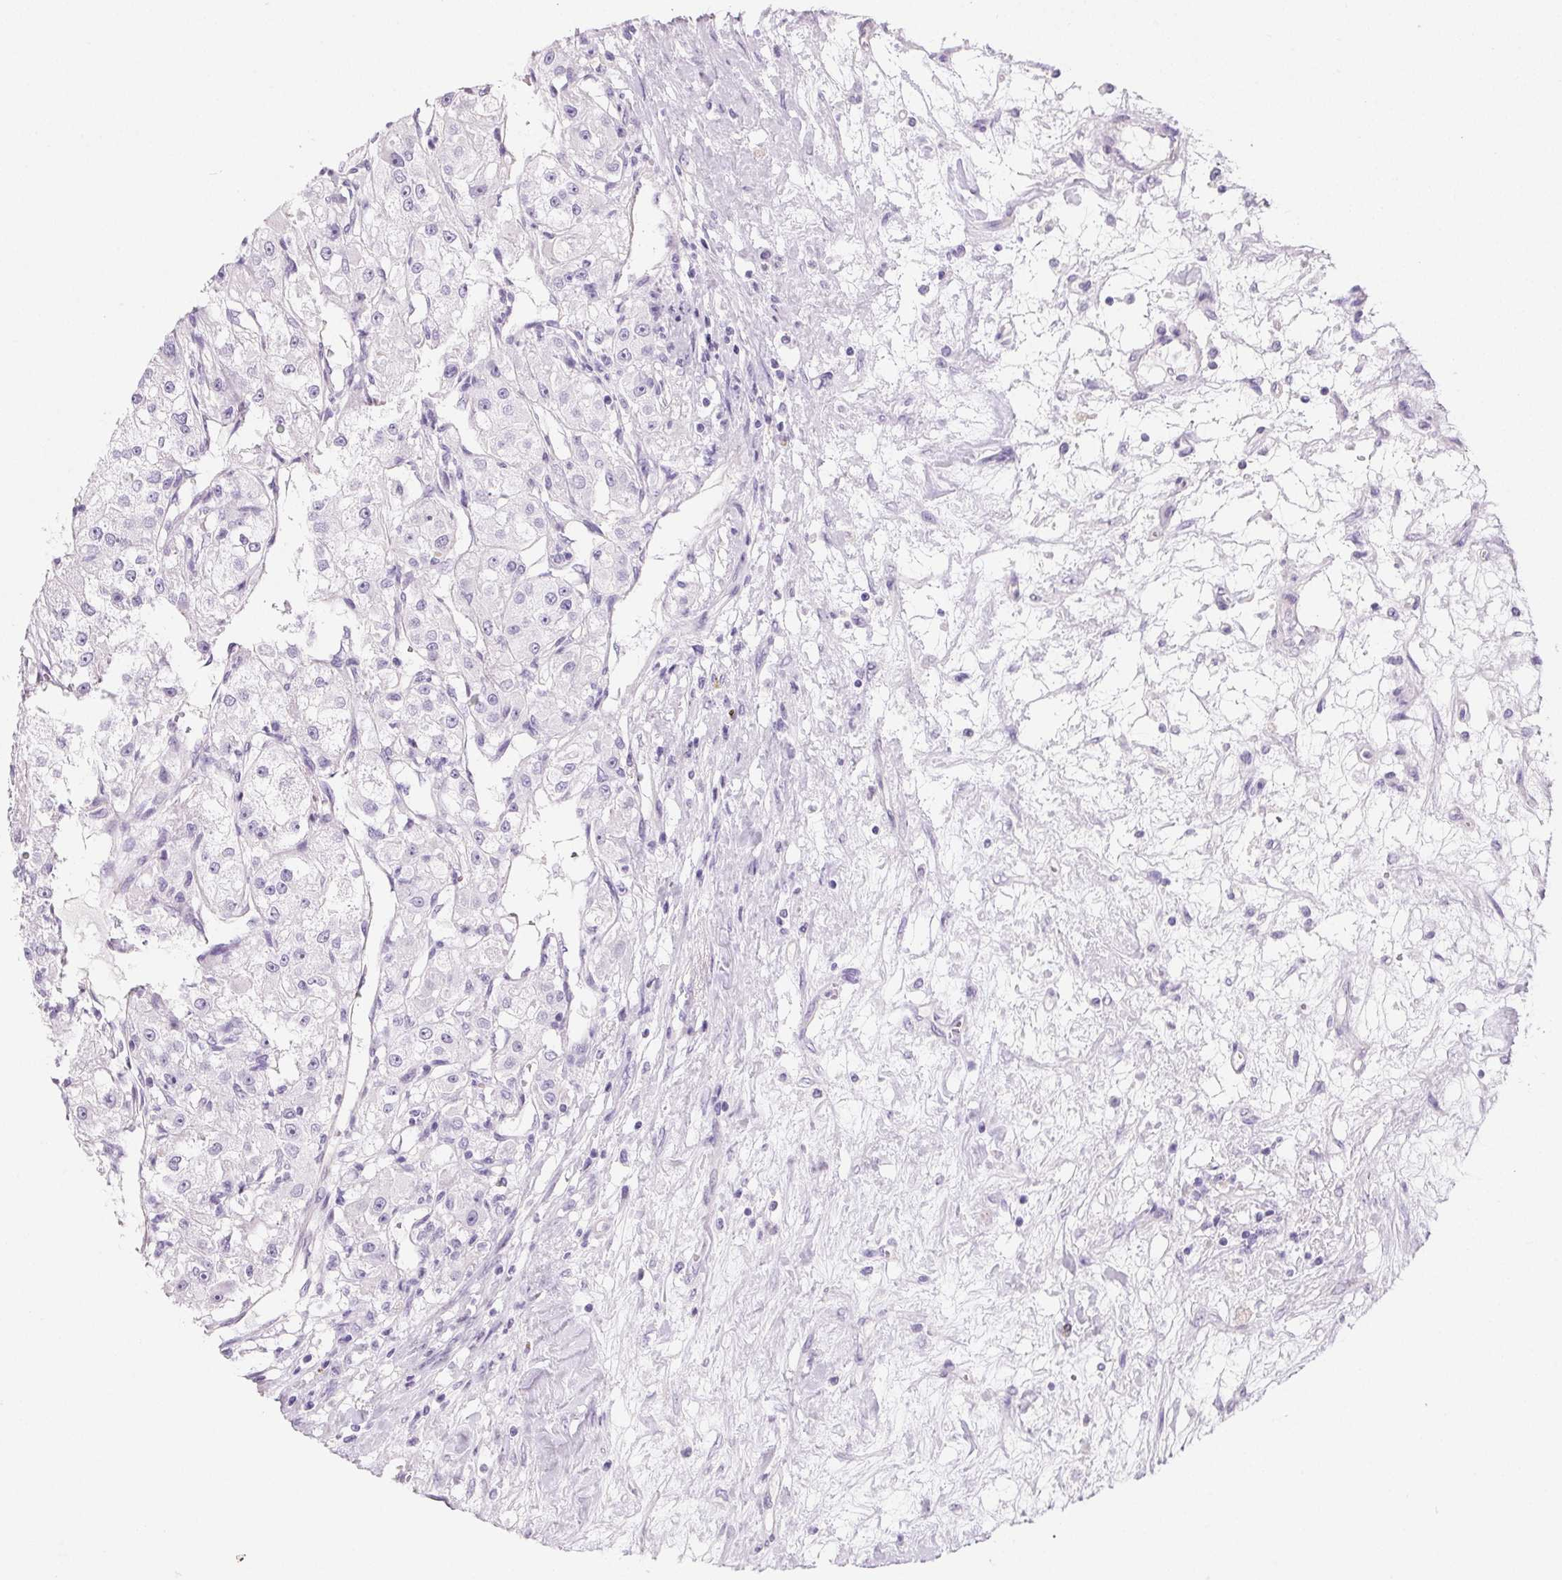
{"staining": {"intensity": "negative", "quantity": "none", "location": "none"}, "tissue": "renal cancer", "cell_type": "Tumor cells", "image_type": "cancer", "snomed": [{"axis": "morphology", "description": "Adenocarcinoma, NOS"}, {"axis": "topography", "description": "Kidney"}], "caption": "Micrograph shows no protein staining in tumor cells of renal adenocarcinoma tissue.", "gene": "PRSS3", "patient": {"sex": "female", "age": 63}}